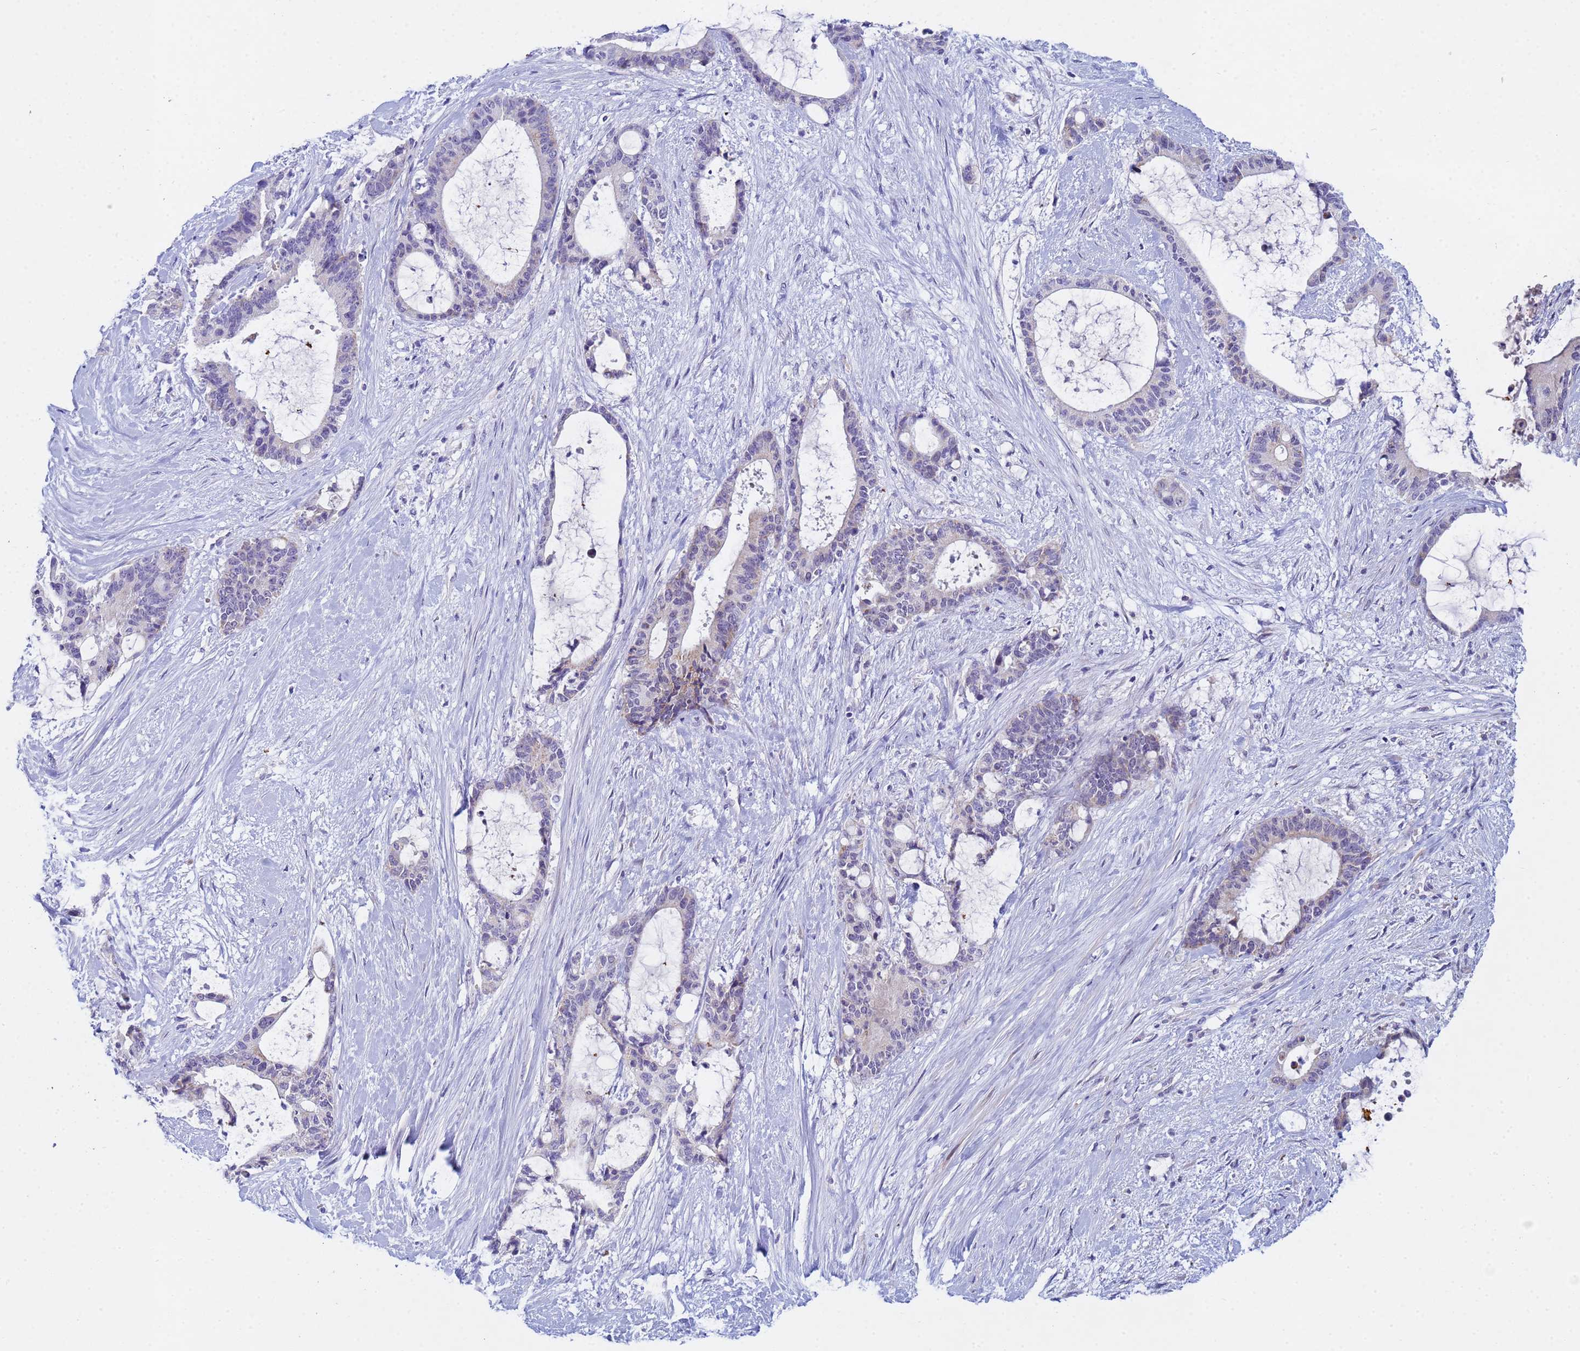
{"staining": {"intensity": "negative", "quantity": "none", "location": "none"}, "tissue": "liver cancer", "cell_type": "Tumor cells", "image_type": "cancer", "snomed": [{"axis": "morphology", "description": "Normal tissue, NOS"}, {"axis": "morphology", "description": "Cholangiocarcinoma"}, {"axis": "topography", "description": "Liver"}, {"axis": "topography", "description": "Peripheral nerve tissue"}], "caption": "A photomicrograph of liver cancer (cholangiocarcinoma) stained for a protein demonstrates no brown staining in tumor cells.", "gene": "TNPO2", "patient": {"sex": "female", "age": 73}}